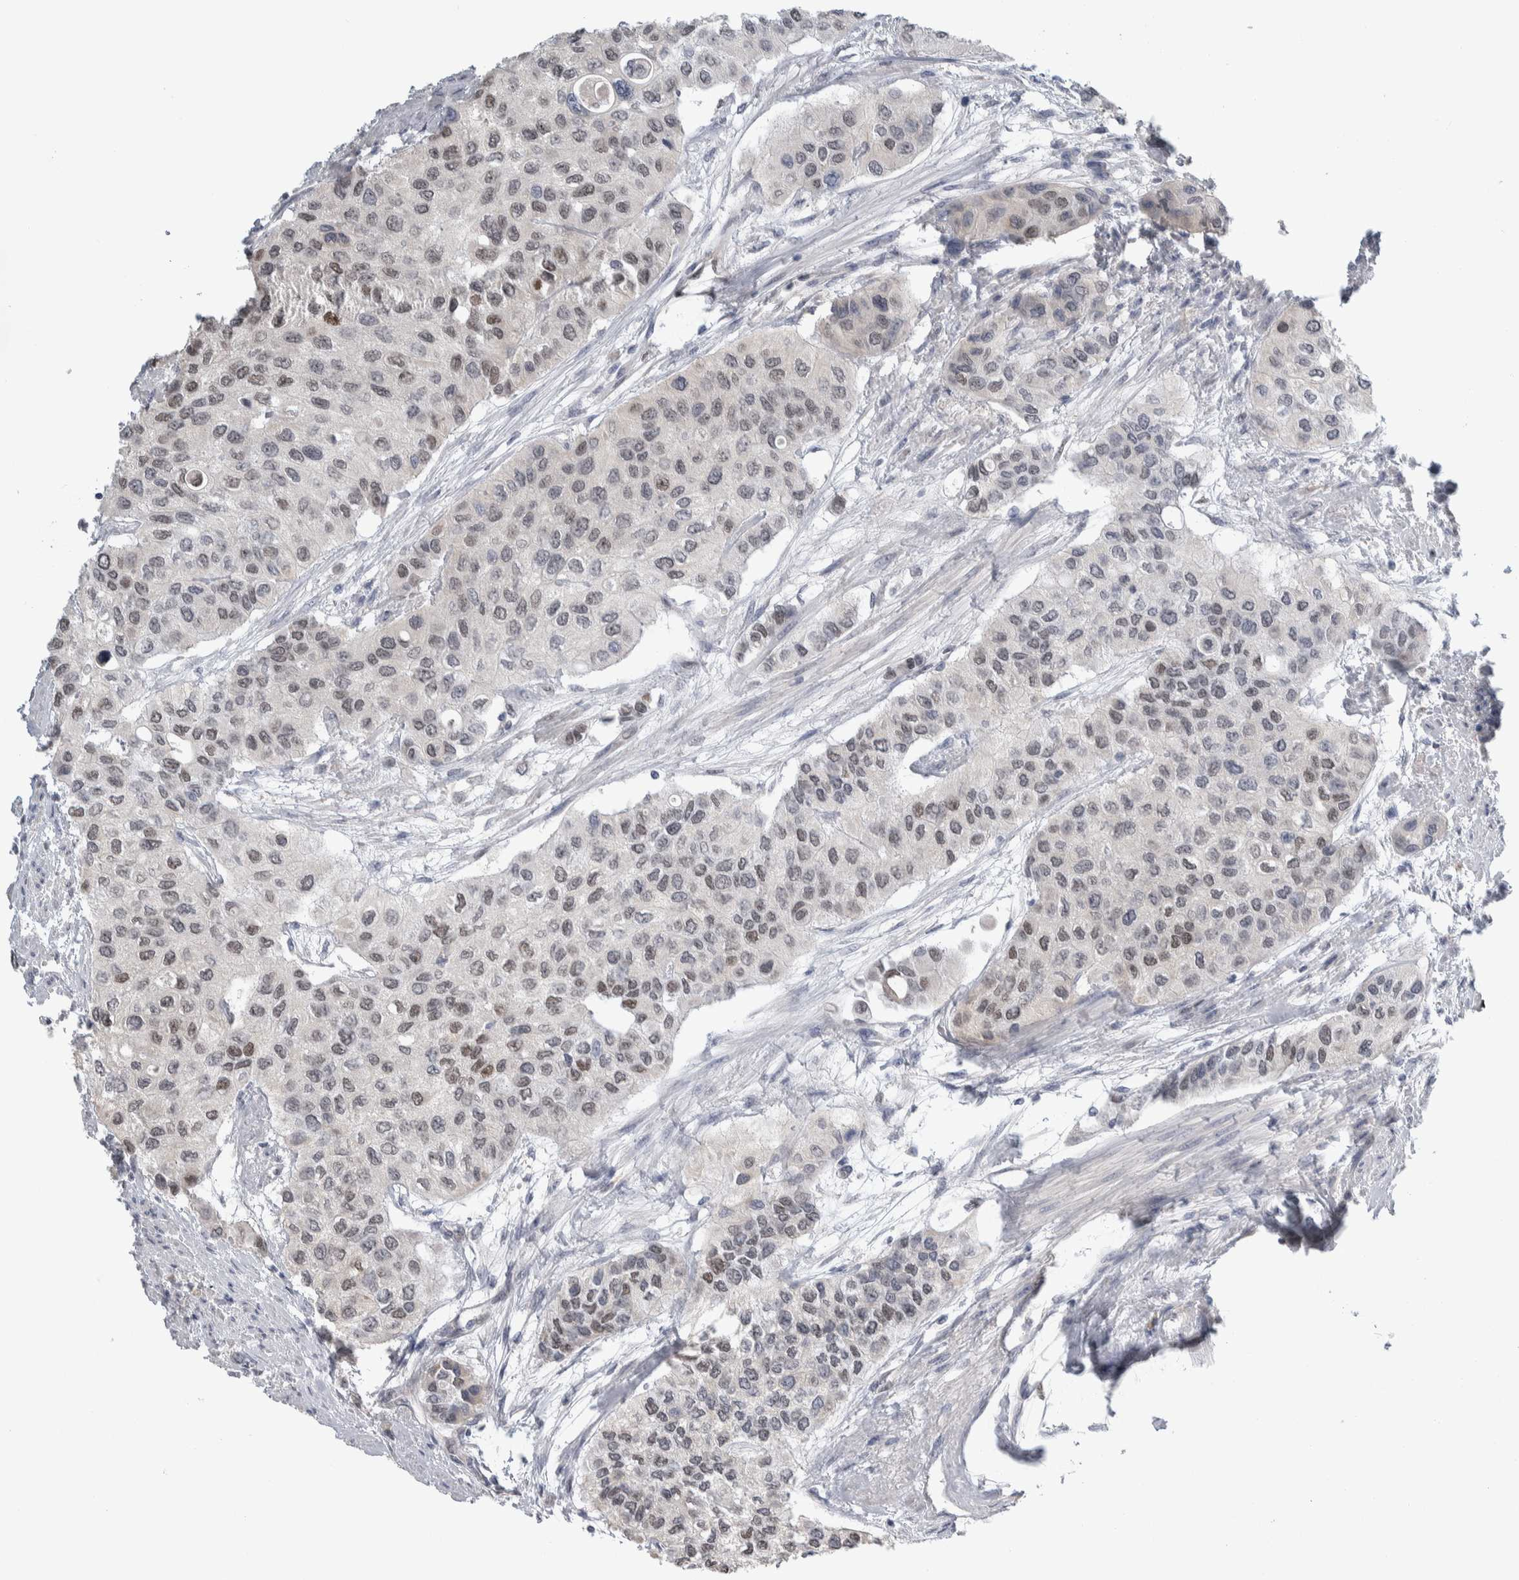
{"staining": {"intensity": "moderate", "quantity": "<25%", "location": "nuclear"}, "tissue": "urothelial cancer", "cell_type": "Tumor cells", "image_type": "cancer", "snomed": [{"axis": "morphology", "description": "Urothelial carcinoma, High grade"}, {"axis": "topography", "description": "Urinary bladder"}], "caption": "Human high-grade urothelial carcinoma stained for a protein (brown) displays moderate nuclear positive positivity in about <25% of tumor cells.", "gene": "TAX1BP1", "patient": {"sex": "female", "age": 56}}